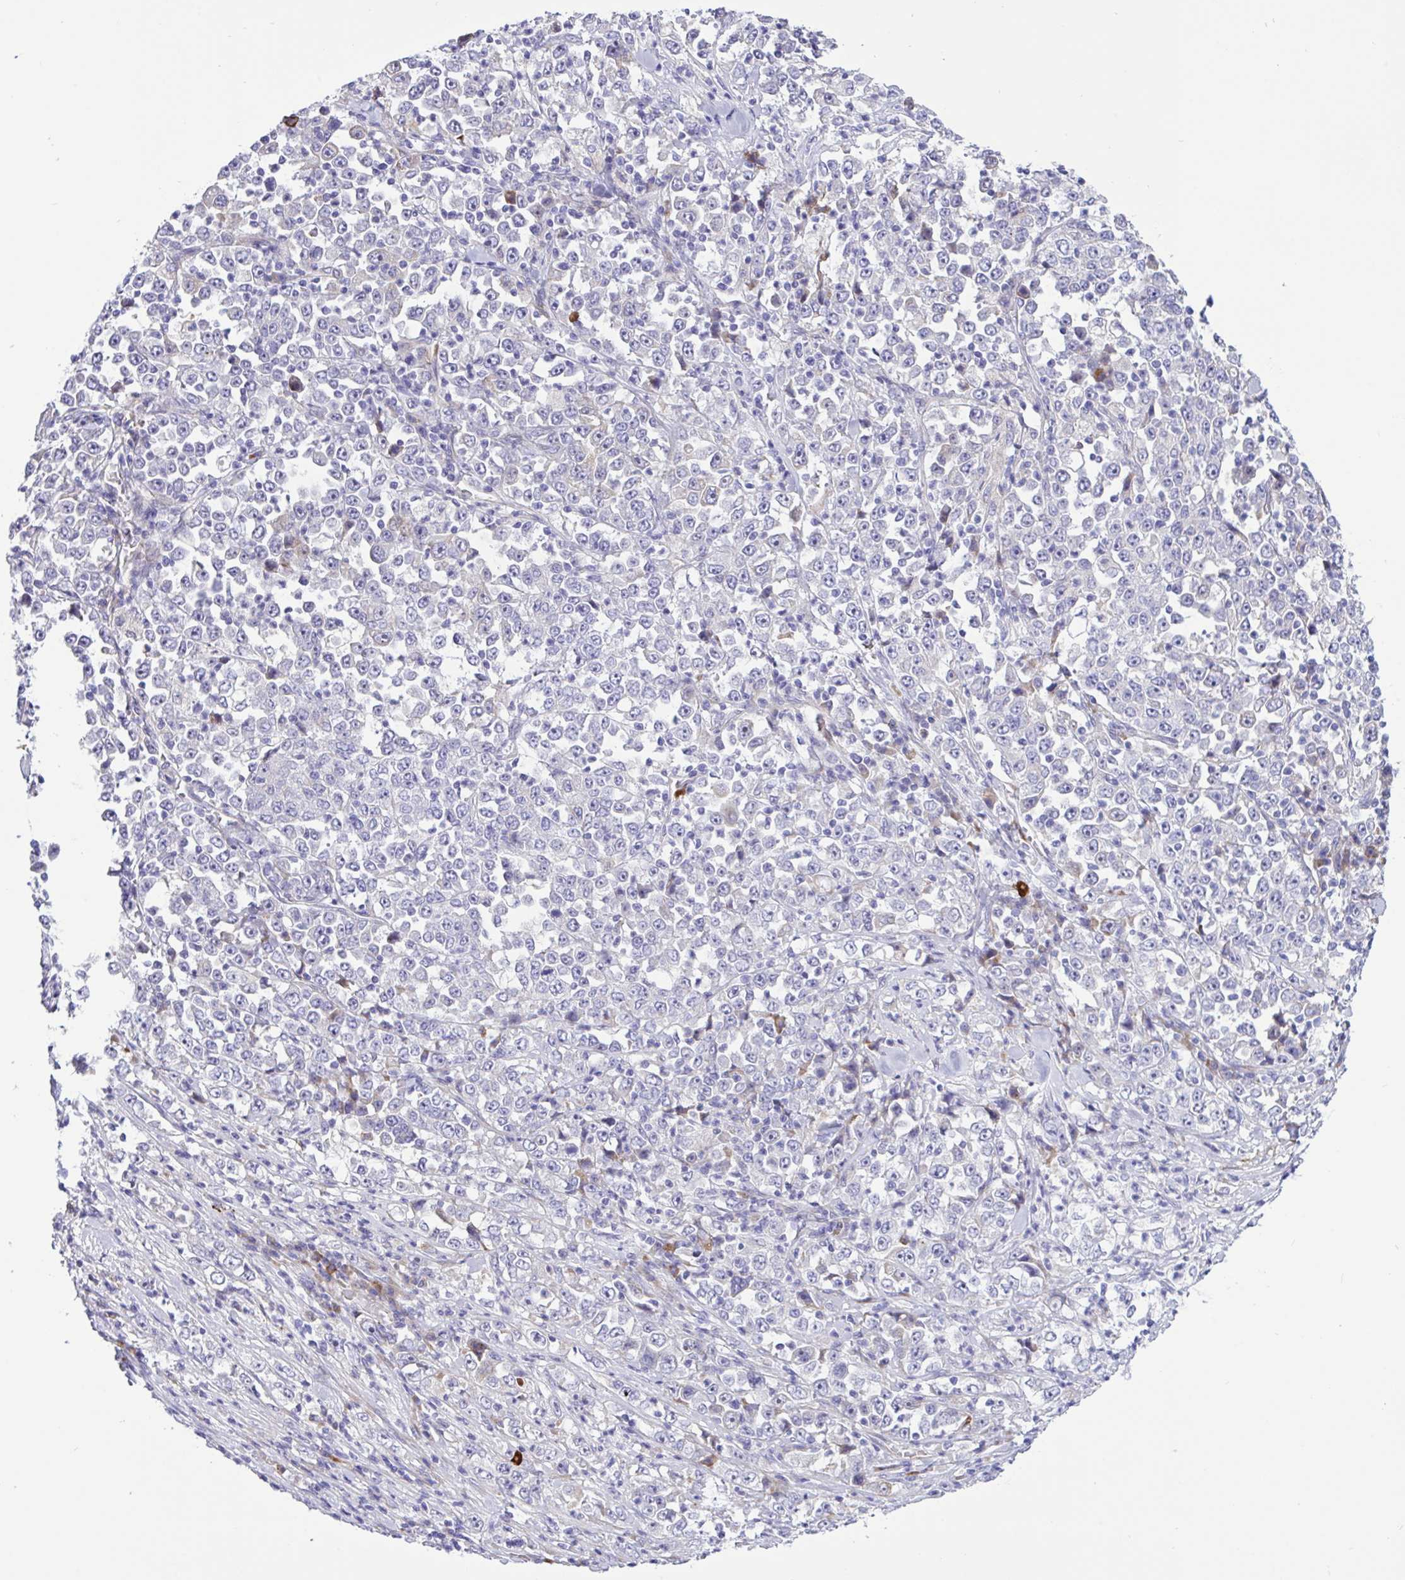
{"staining": {"intensity": "negative", "quantity": "none", "location": "none"}, "tissue": "stomach cancer", "cell_type": "Tumor cells", "image_type": "cancer", "snomed": [{"axis": "morphology", "description": "Normal tissue, NOS"}, {"axis": "morphology", "description": "Adenocarcinoma, NOS"}, {"axis": "topography", "description": "Stomach, upper"}, {"axis": "topography", "description": "Stomach"}], "caption": "This is a image of IHC staining of stomach cancer, which shows no expression in tumor cells.", "gene": "DSC3", "patient": {"sex": "male", "age": 59}}